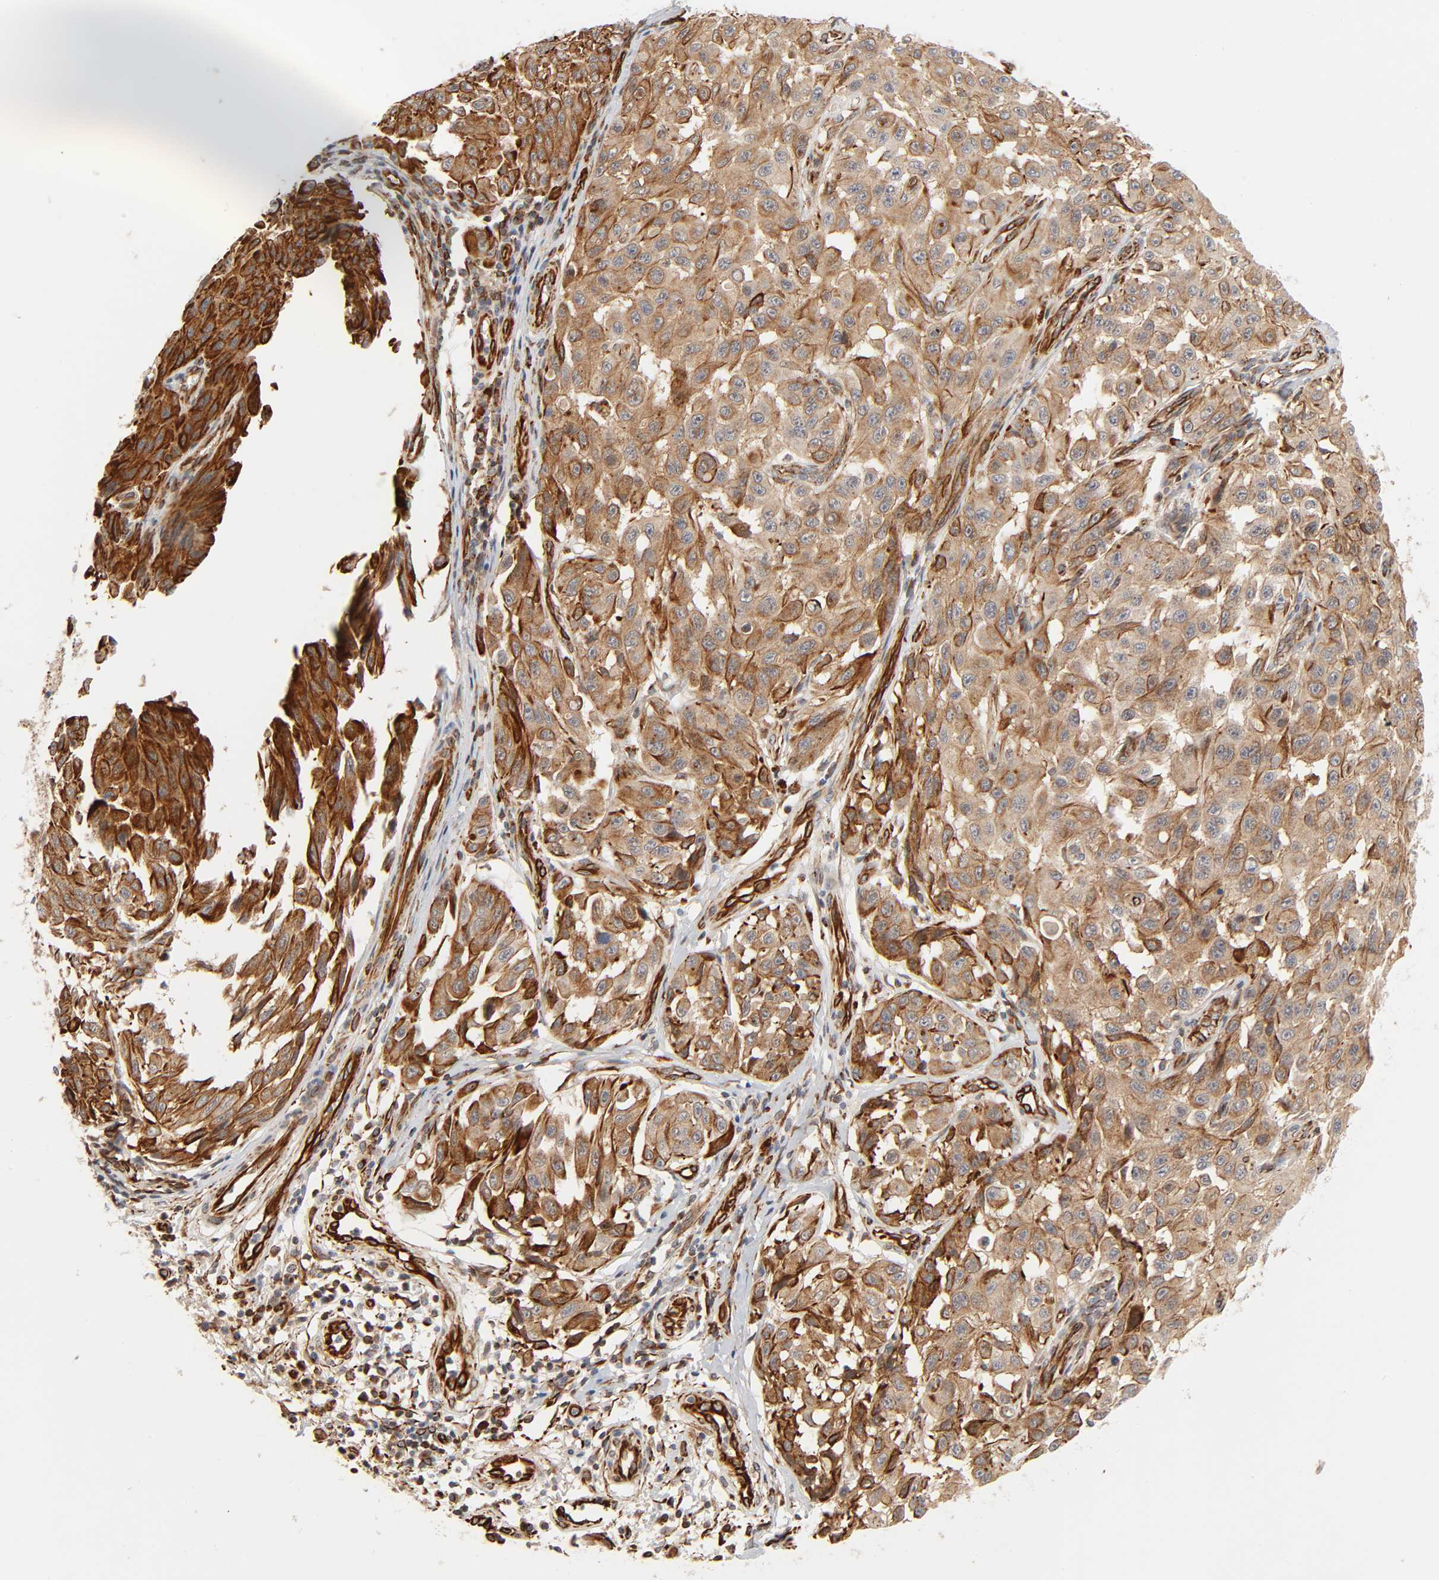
{"staining": {"intensity": "moderate", "quantity": ">75%", "location": "cytoplasmic/membranous"}, "tissue": "melanoma", "cell_type": "Tumor cells", "image_type": "cancer", "snomed": [{"axis": "morphology", "description": "Malignant melanoma, NOS"}, {"axis": "topography", "description": "Skin"}], "caption": "Melanoma stained for a protein (brown) reveals moderate cytoplasmic/membranous positive expression in about >75% of tumor cells.", "gene": "REEP6", "patient": {"sex": "male", "age": 30}}